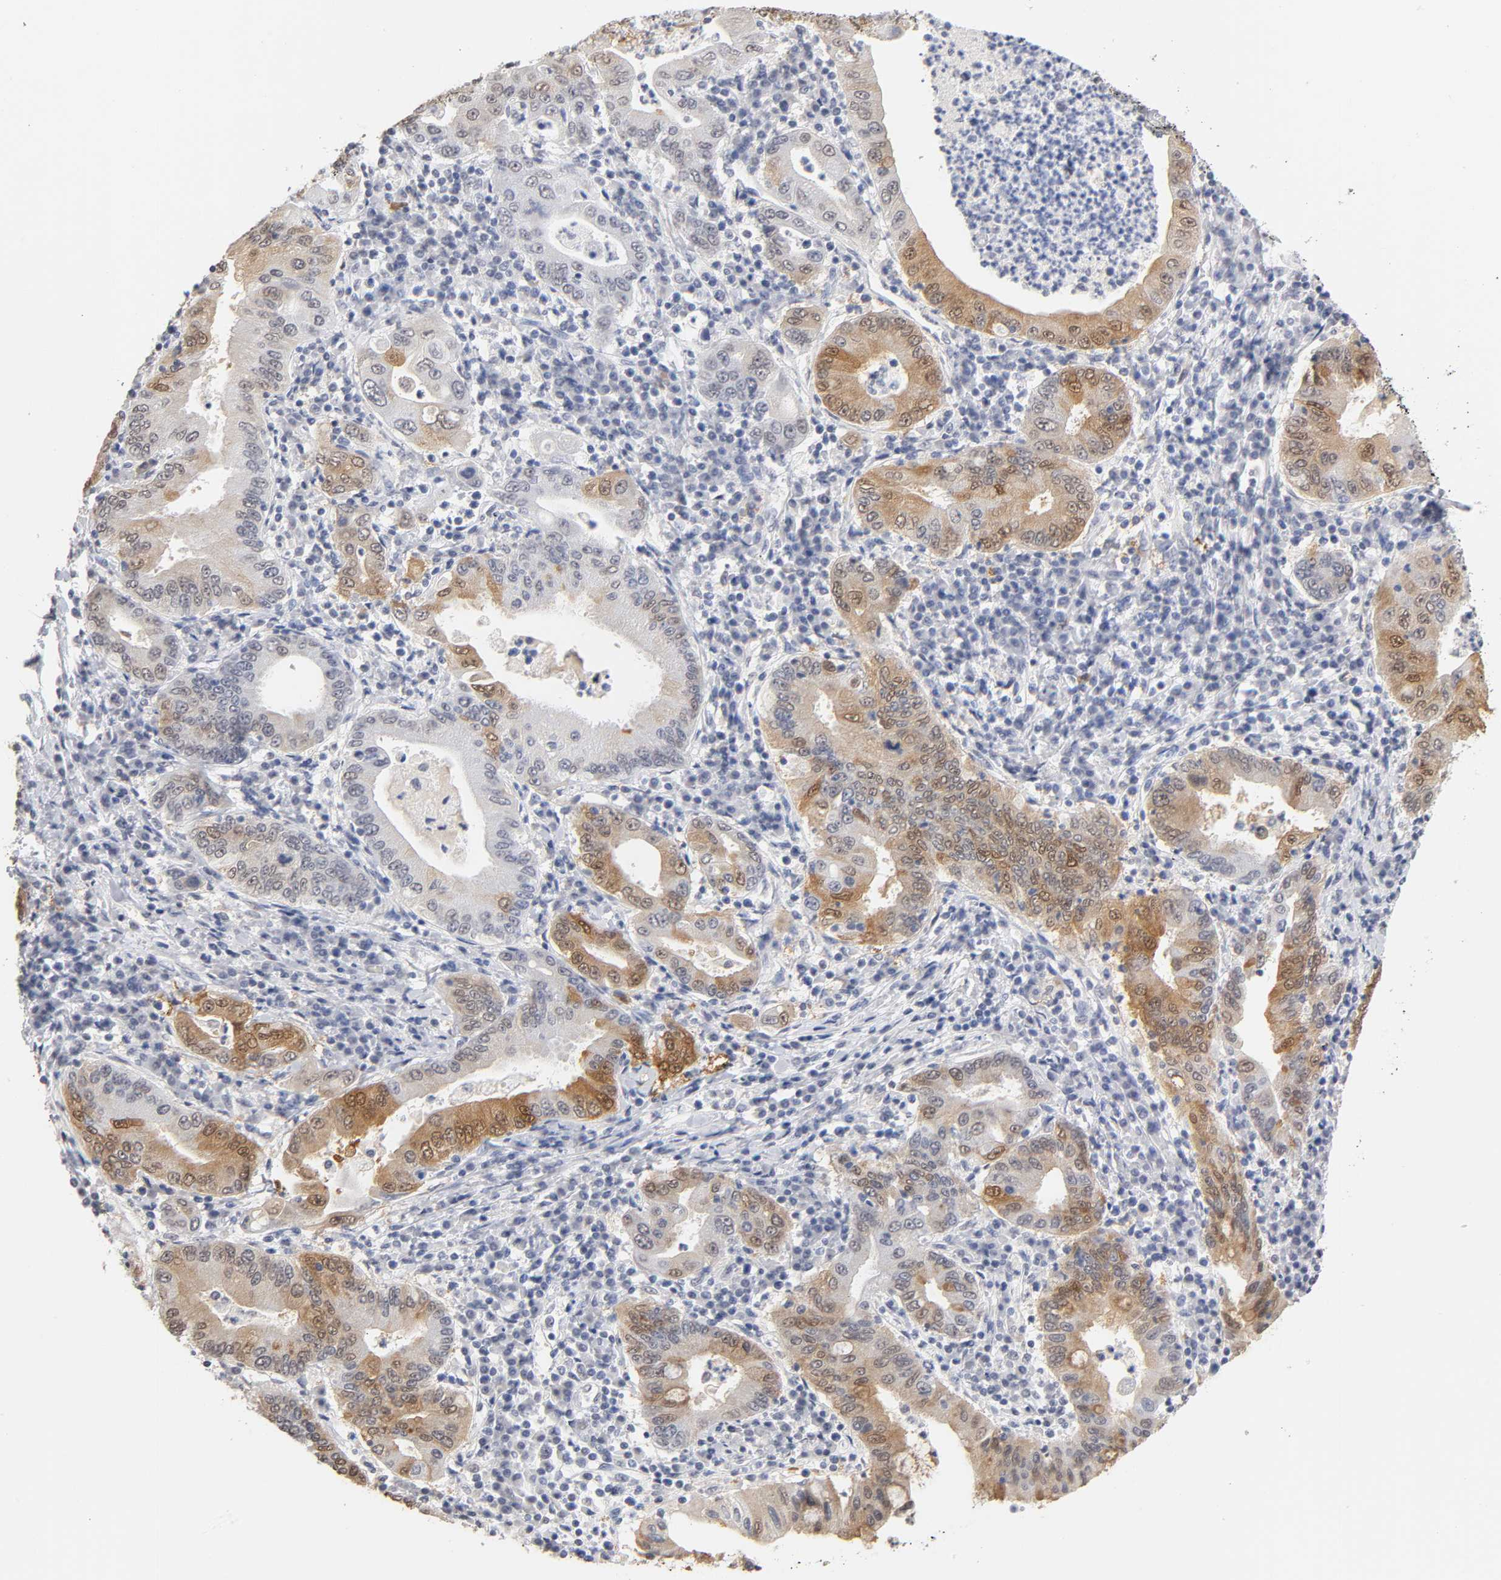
{"staining": {"intensity": "weak", "quantity": ">75%", "location": "cytoplasmic/membranous,nuclear"}, "tissue": "stomach cancer", "cell_type": "Tumor cells", "image_type": "cancer", "snomed": [{"axis": "morphology", "description": "Normal tissue, NOS"}, {"axis": "morphology", "description": "Adenocarcinoma, NOS"}, {"axis": "topography", "description": "Esophagus"}, {"axis": "topography", "description": "Stomach, upper"}, {"axis": "topography", "description": "Peripheral nerve tissue"}], "caption": "Tumor cells demonstrate low levels of weak cytoplasmic/membranous and nuclear staining in approximately >75% of cells in human adenocarcinoma (stomach).", "gene": "CRABP2", "patient": {"sex": "male", "age": 62}}